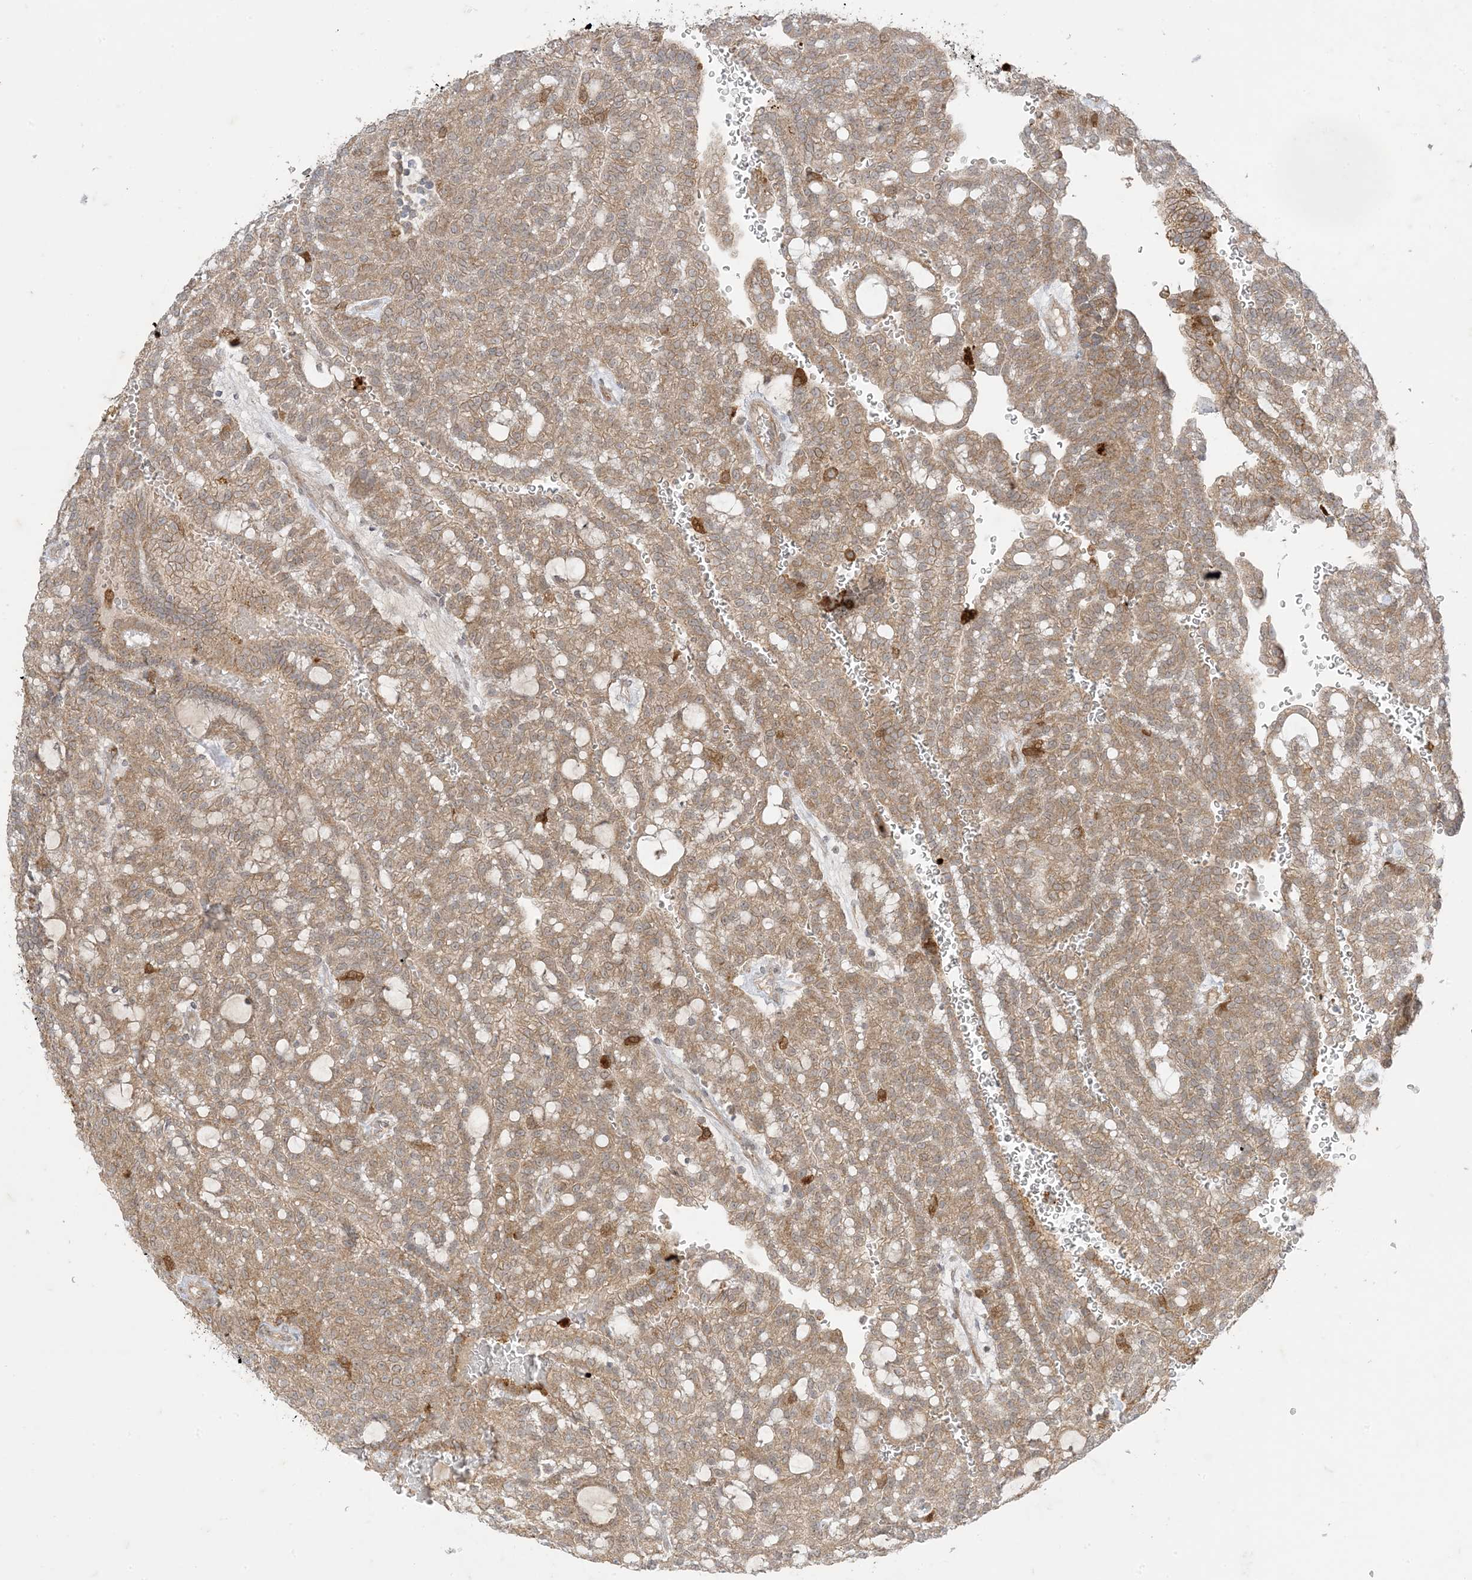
{"staining": {"intensity": "moderate", "quantity": ">75%", "location": "cytoplasmic/membranous"}, "tissue": "renal cancer", "cell_type": "Tumor cells", "image_type": "cancer", "snomed": [{"axis": "morphology", "description": "Adenocarcinoma, NOS"}, {"axis": "topography", "description": "Kidney"}], "caption": "Adenocarcinoma (renal) was stained to show a protein in brown. There is medium levels of moderate cytoplasmic/membranous positivity in approximately >75% of tumor cells.", "gene": "ODC1", "patient": {"sex": "male", "age": 63}}